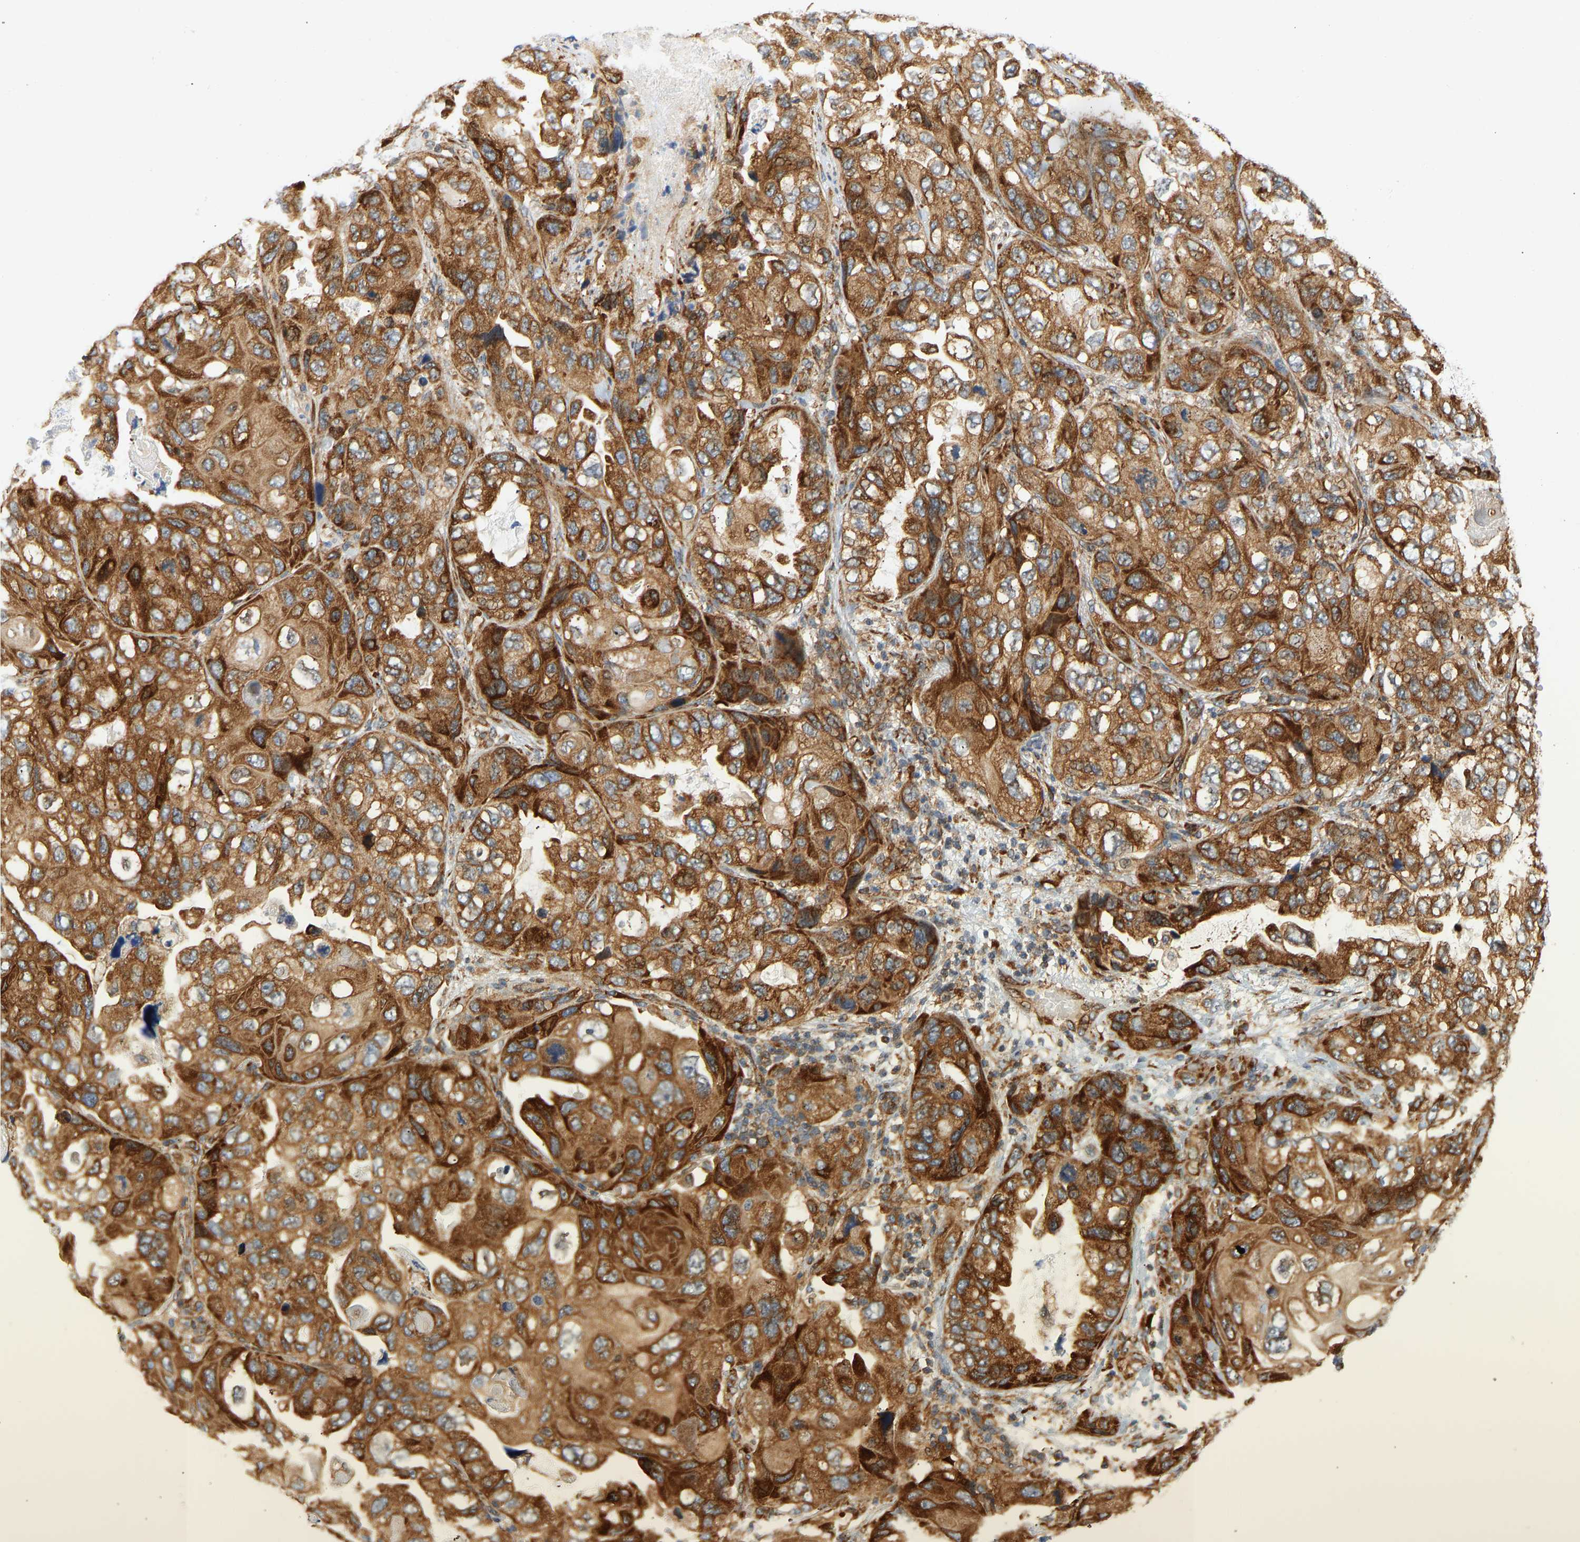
{"staining": {"intensity": "strong", "quantity": ">75%", "location": "cytoplasmic/membranous"}, "tissue": "lung cancer", "cell_type": "Tumor cells", "image_type": "cancer", "snomed": [{"axis": "morphology", "description": "Squamous cell carcinoma, NOS"}, {"axis": "topography", "description": "Lung"}], "caption": "Immunohistochemistry (DAB (3,3'-diaminobenzidine)) staining of human squamous cell carcinoma (lung) demonstrates strong cytoplasmic/membranous protein expression in approximately >75% of tumor cells.", "gene": "RPS14", "patient": {"sex": "female", "age": 73}}